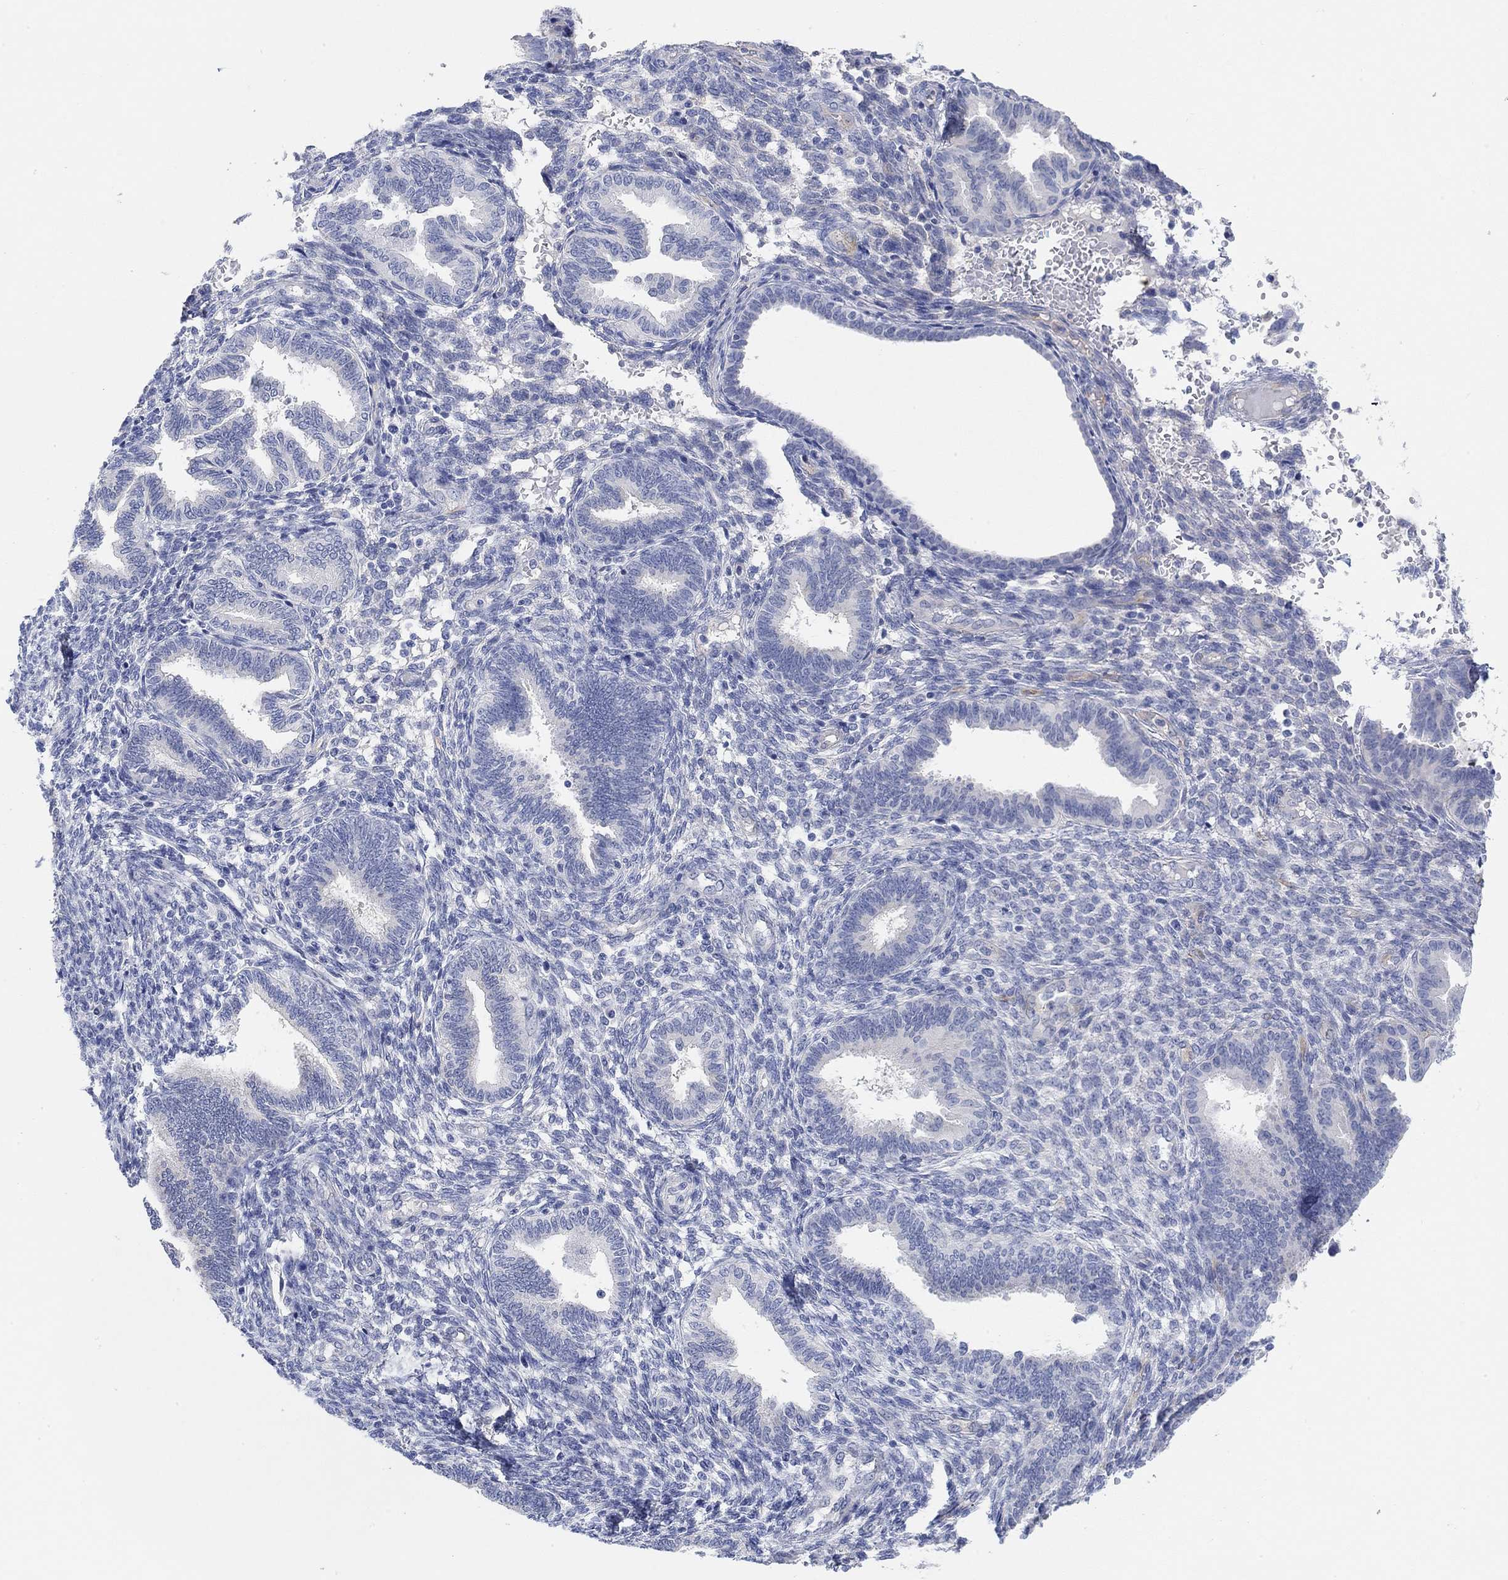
{"staining": {"intensity": "negative", "quantity": "none", "location": "none"}, "tissue": "endometrium", "cell_type": "Cells in endometrial stroma", "image_type": "normal", "snomed": [{"axis": "morphology", "description": "Normal tissue, NOS"}, {"axis": "topography", "description": "Endometrium"}], "caption": "There is no significant positivity in cells in endometrial stroma of endometrium. Brightfield microscopy of immunohistochemistry (IHC) stained with DAB (brown) and hematoxylin (blue), captured at high magnification.", "gene": "VAT1L", "patient": {"sex": "female", "age": 42}}